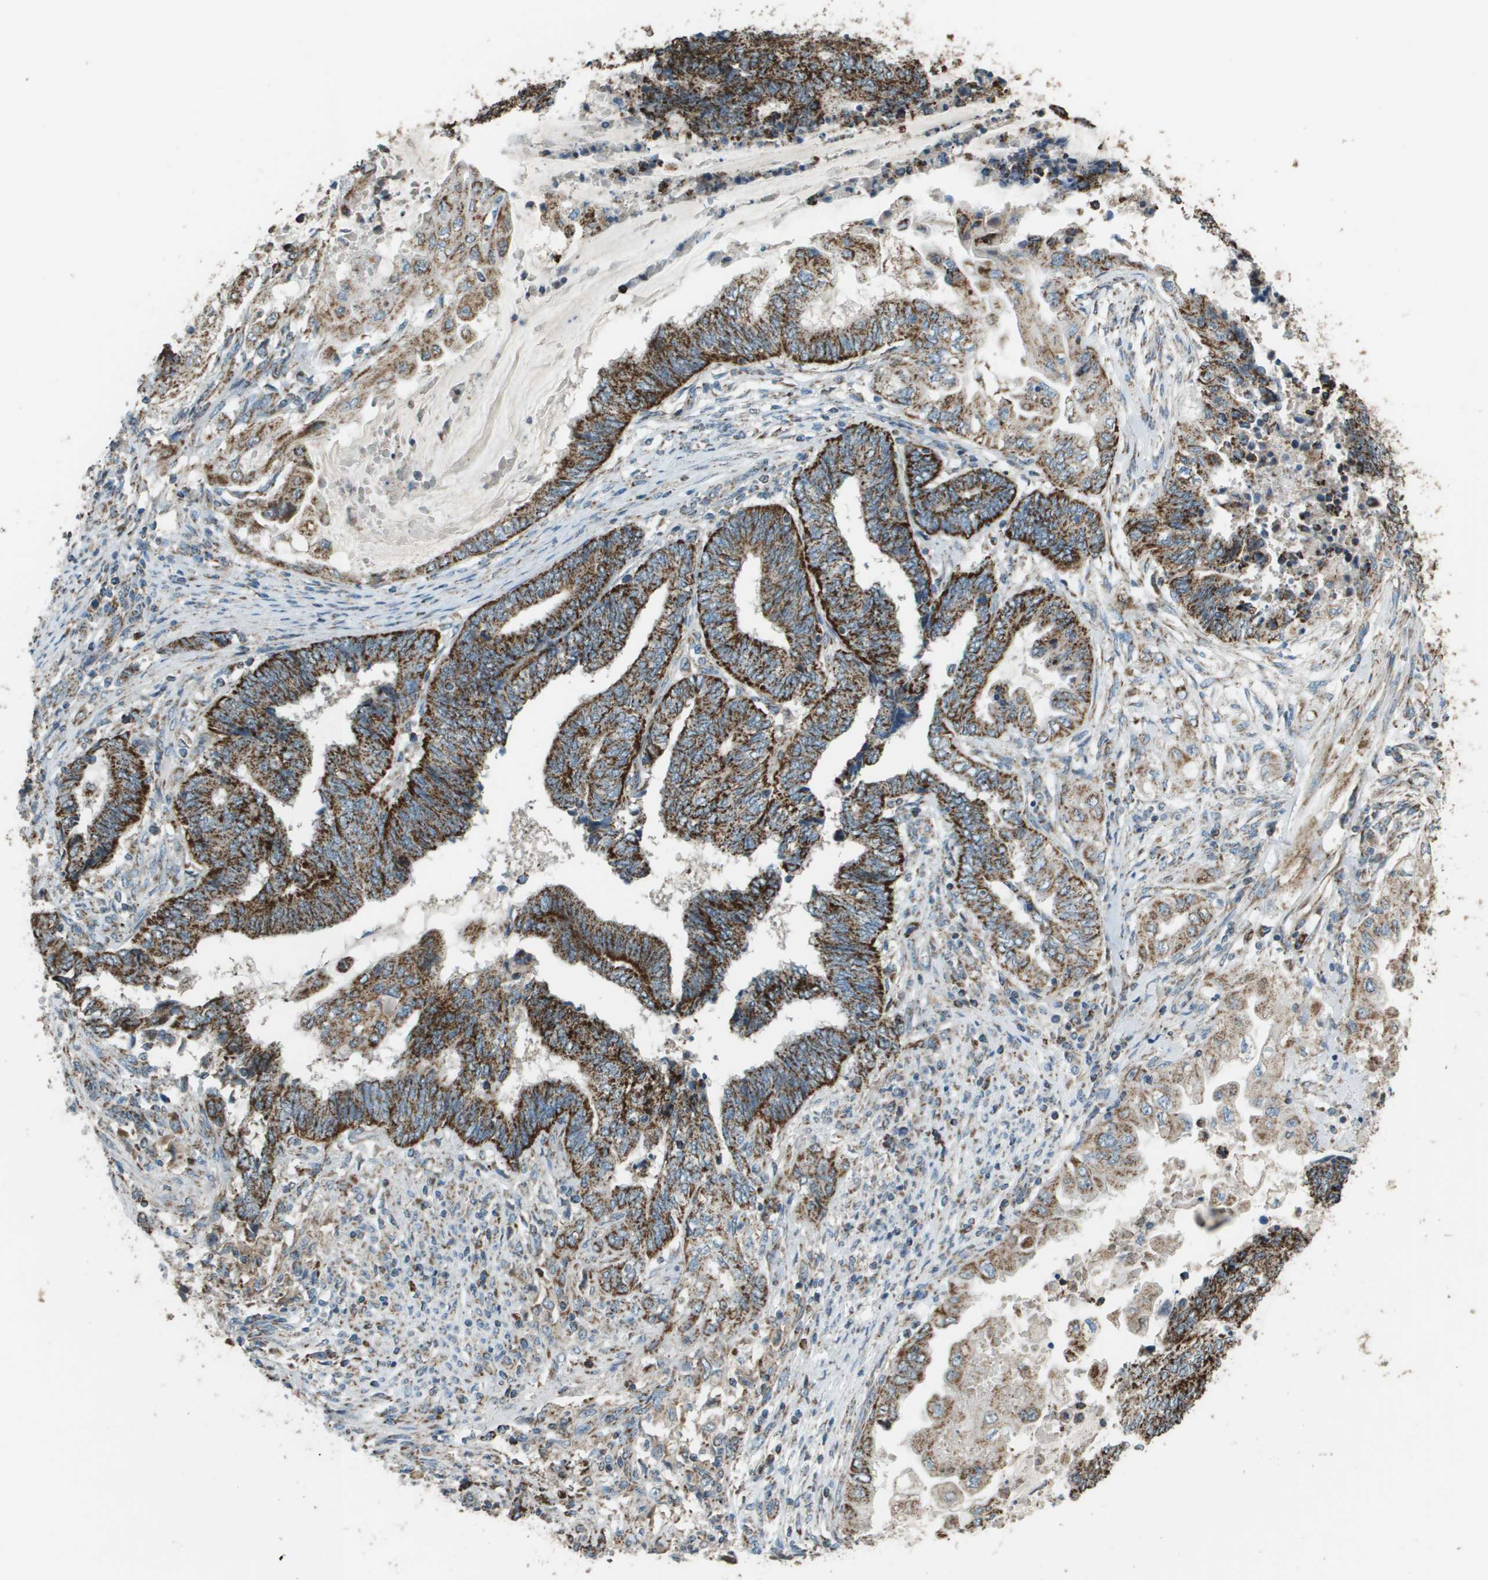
{"staining": {"intensity": "strong", "quantity": ">75%", "location": "cytoplasmic/membranous"}, "tissue": "endometrial cancer", "cell_type": "Tumor cells", "image_type": "cancer", "snomed": [{"axis": "morphology", "description": "Adenocarcinoma, NOS"}, {"axis": "topography", "description": "Uterus"}, {"axis": "topography", "description": "Endometrium"}], "caption": "Human endometrial cancer (adenocarcinoma) stained with a brown dye shows strong cytoplasmic/membranous positive positivity in approximately >75% of tumor cells.", "gene": "FH", "patient": {"sex": "female", "age": 70}}